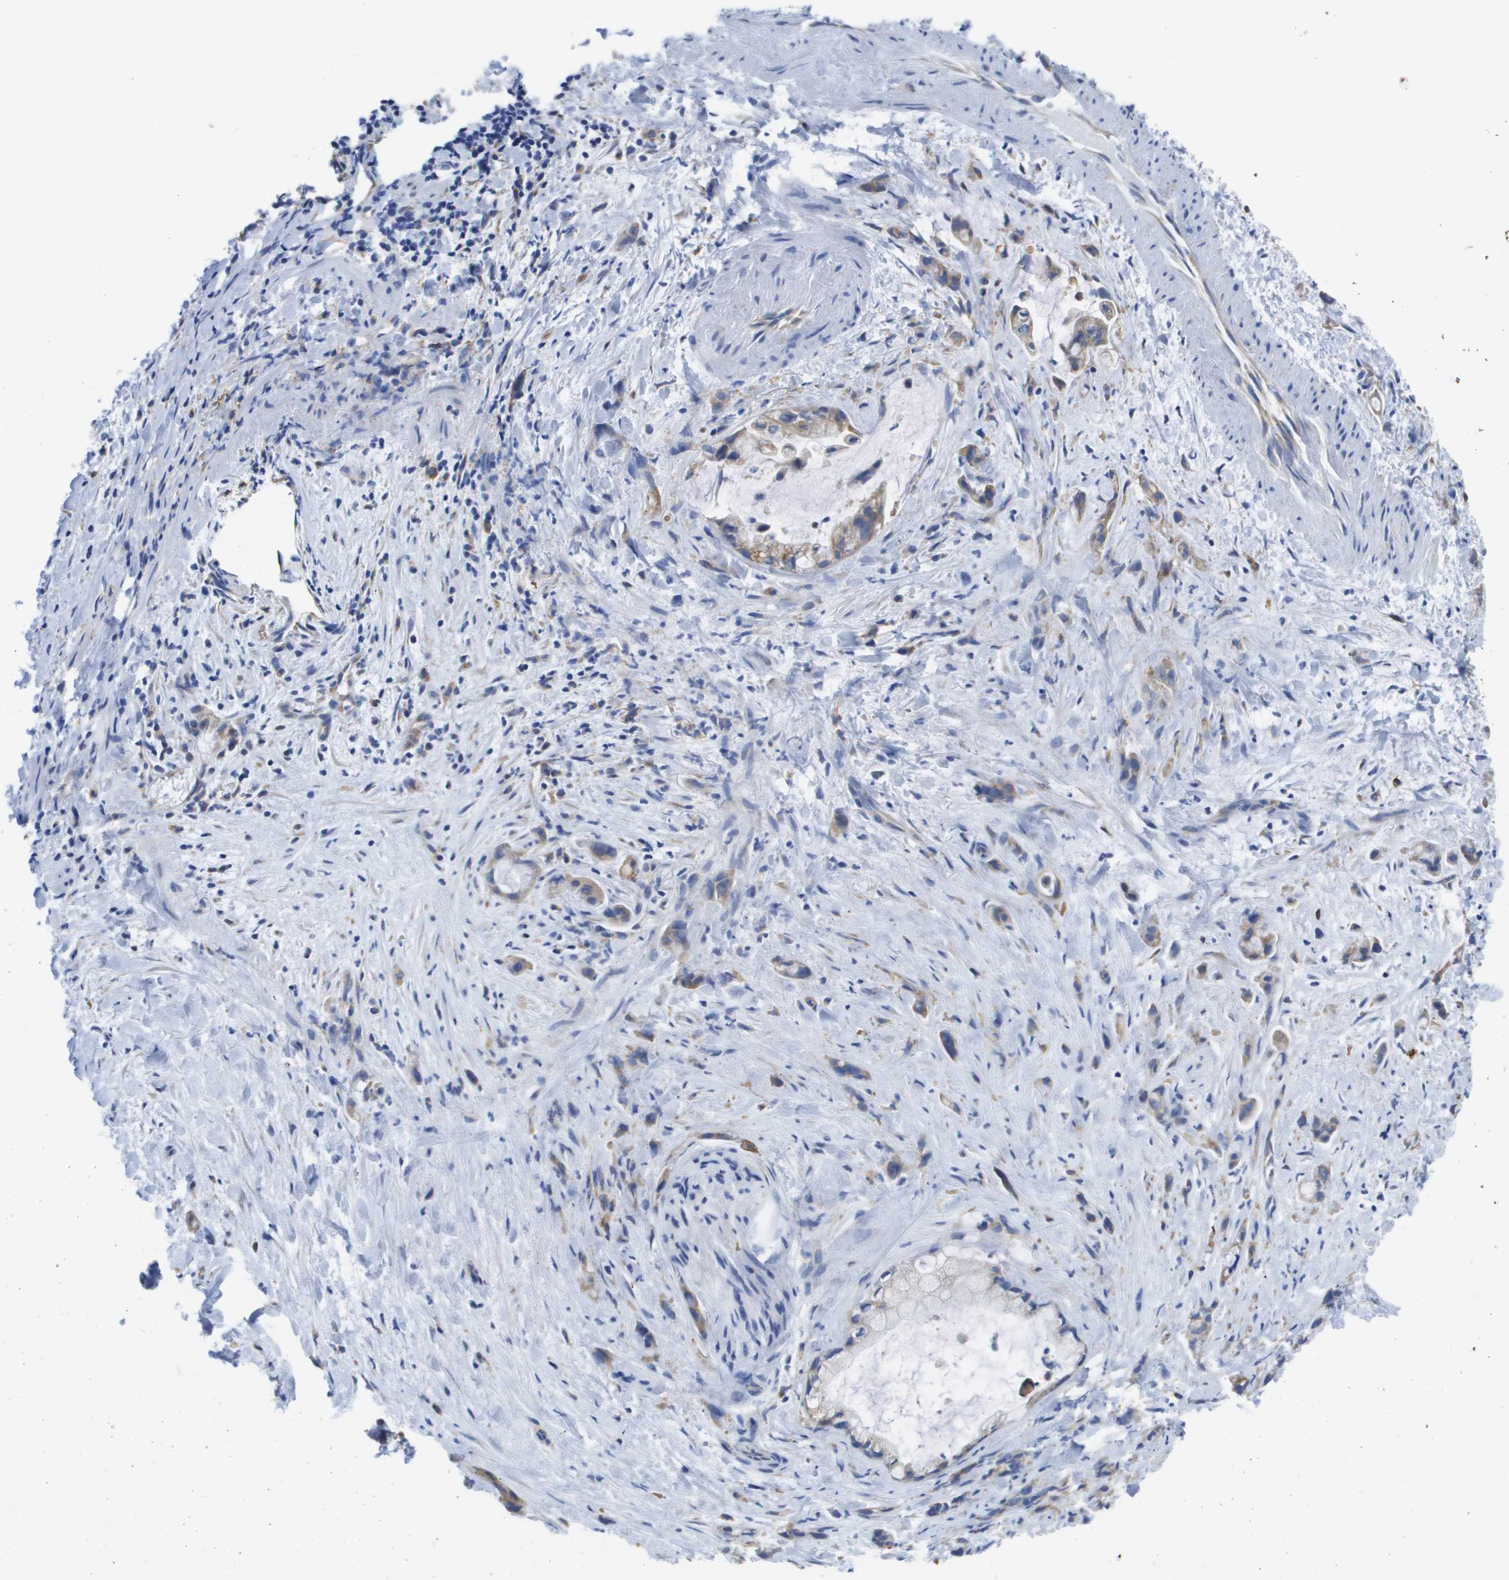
{"staining": {"intensity": "weak", "quantity": ">75%", "location": "cytoplasmic/membranous"}, "tissue": "liver cancer", "cell_type": "Tumor cells", "image_type": "cancer", "snomed": [{"axis": "morphology", "description": "Cholangiocarcinoma"}, {"axis": "topography", "description": "Liver"}], "caption": "Immunohistochemical staining of human liver cholangiocarcinoma displays low levels of weak cytoplasmic/membranous expression in approximately >75% of tumor cells. (Brightfield microscopy of DAB IHC at high magnification).", "gene": "SDR42E1", "patient": {"sex": "female", "age": 72}}